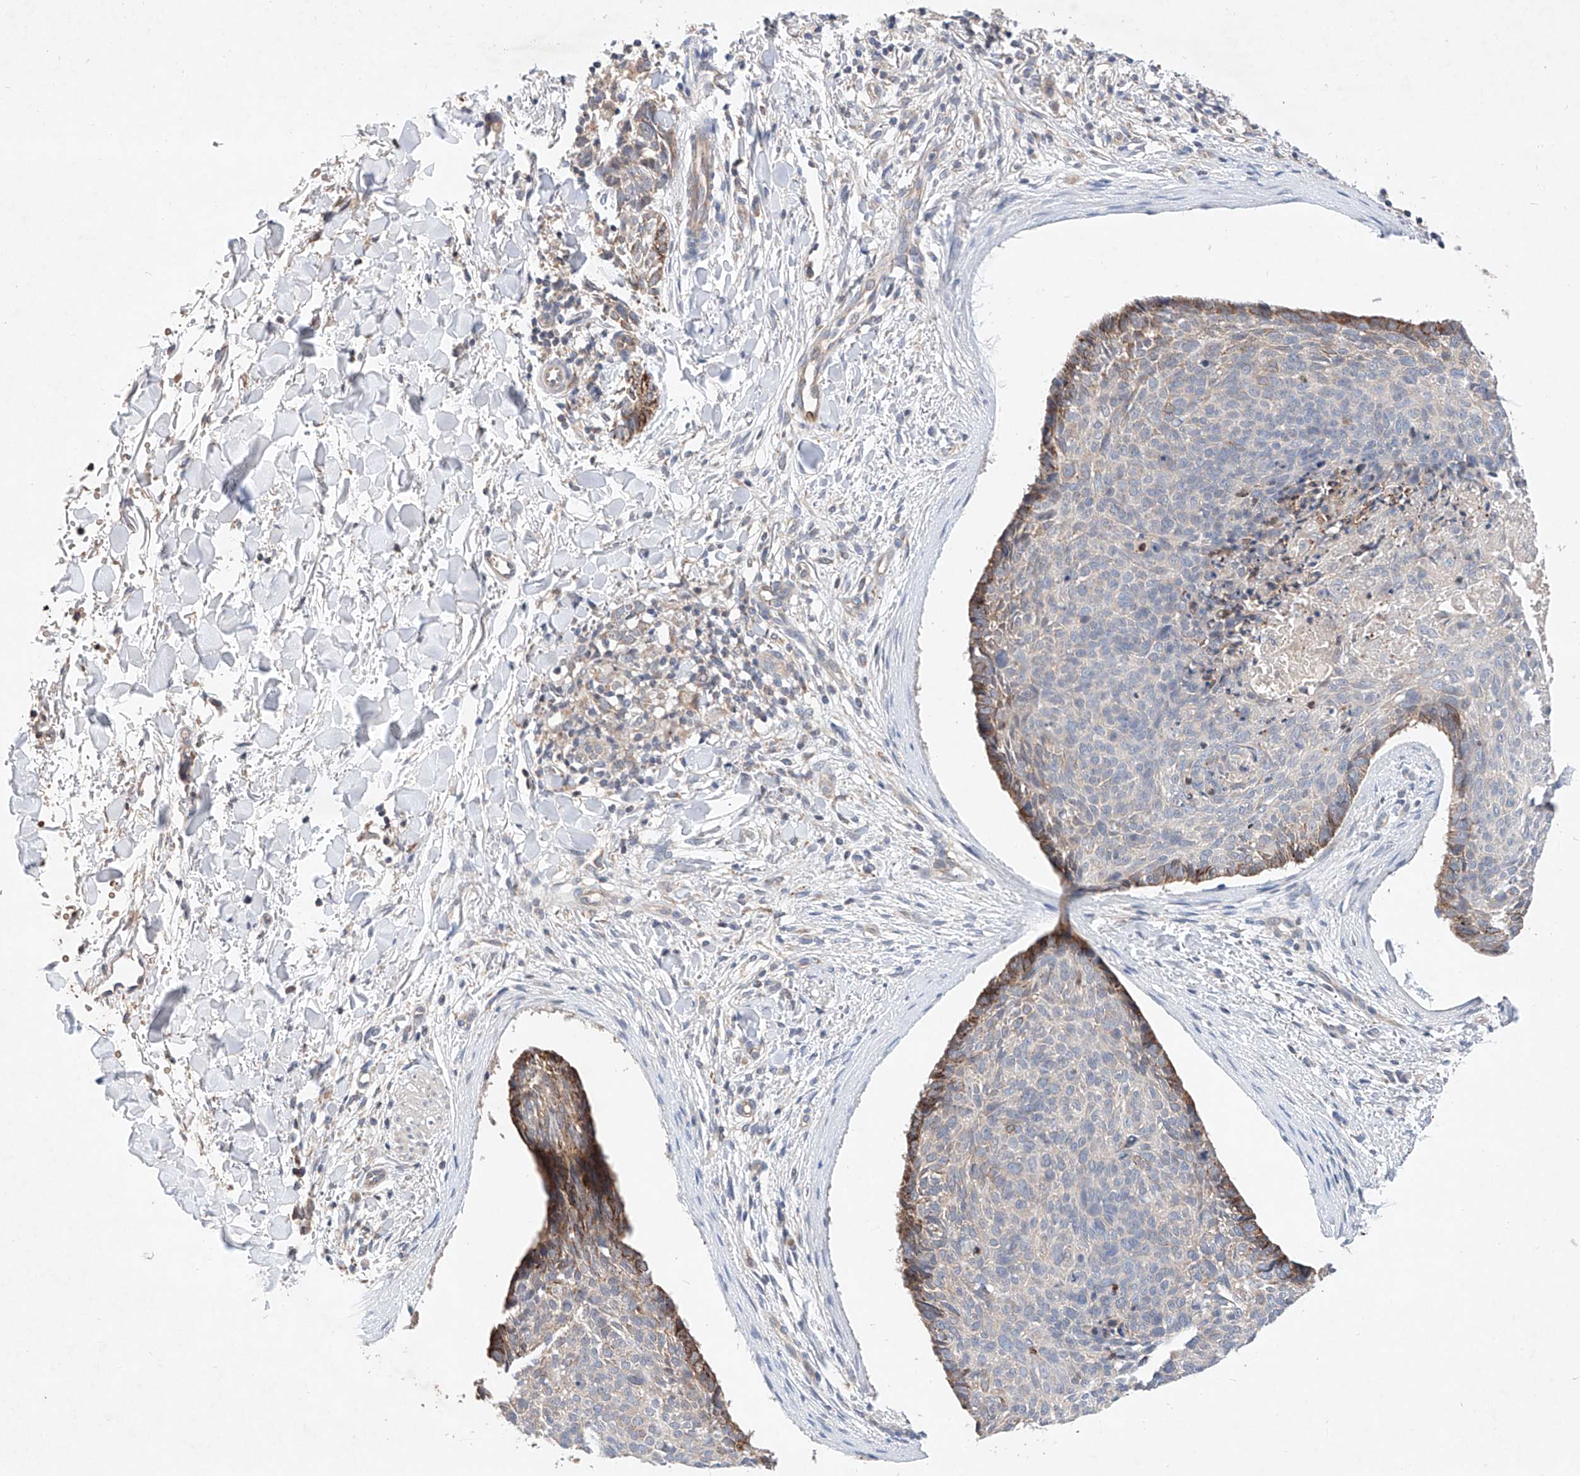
{"staining": {"intensity": "moderate", "quantity": "<25%", "location": "cytoplasmic/membranous"}, "tissue": "skin cancer", "cell_type": "Tumor cells", "image_type": "cancer", "snomed": [{"axis": "morphology", "description": "Normal tissue, NOS"}, {"axis": "morphology", "description": "Basal cell carcinoma"}, {"axis": "topography", "description": "Skin"}], "caption": "DAB (3,3'-diaminobenzidine) immunohistochemical staining of basal cell carcinoma (skin) exhibits moderate cytoplasmic/membranous protein expression in approximately <25% of tumor cells. (brown staining indicates protein expression, while blue staining denotes nuclei).", "gene": "FASTK", "patient": {"sex": "female", "age": 56}}